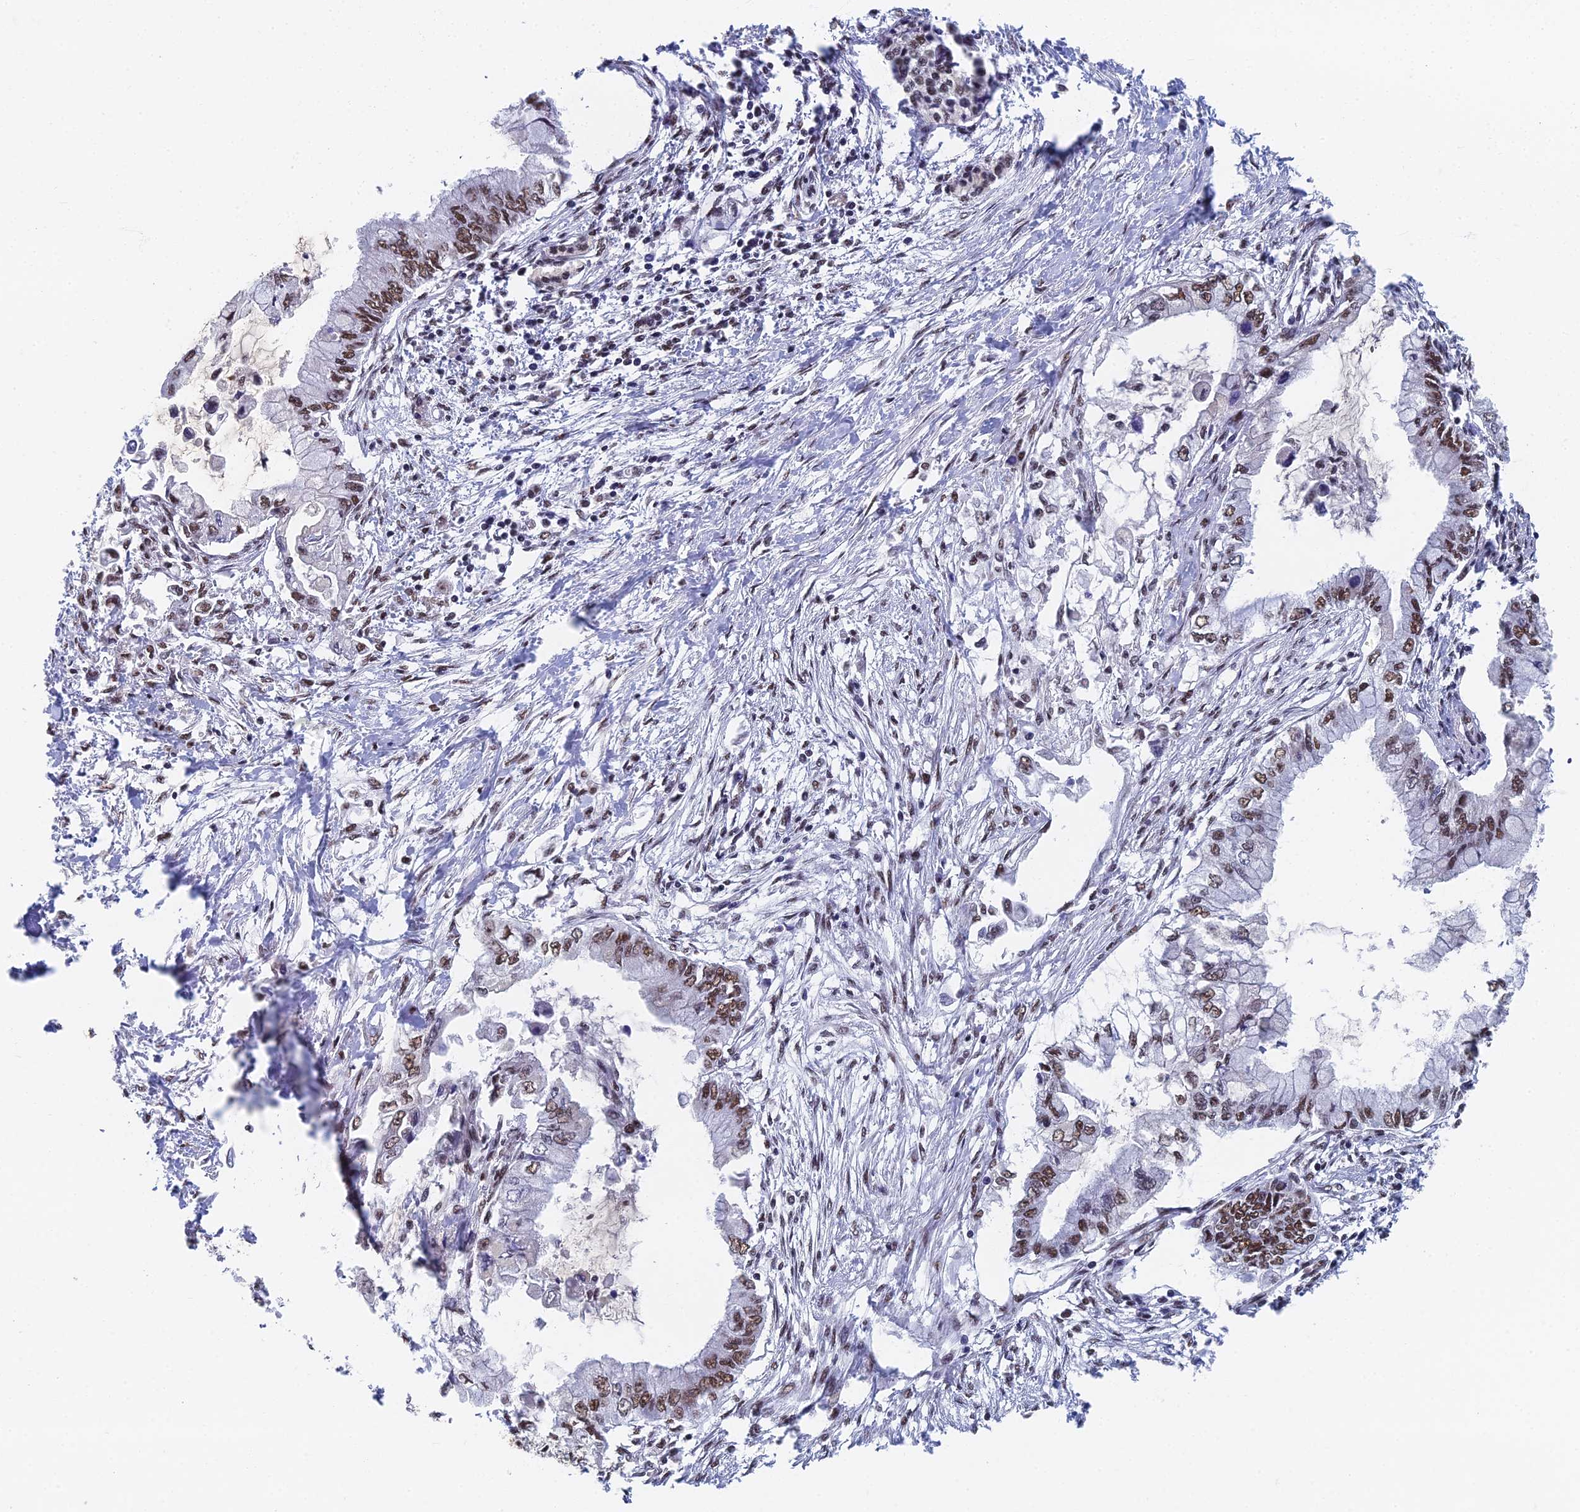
{"staining": {"intensity": "moderate", "quantity": ">75%", "location": "nuclear"}, "tissue": "pancreatic cancer", "cell_type": "Tumor cells", "image_type": "cancer", "snomed": [{"axis": "morphology", "description": "Adenocarcinoma, NOS"}, {"axis": "topography", "description": "Pancreas"}], "caption": "A histopathology image of pancreatic cancer (adenocarcinoma) stained for a protein exhibits moderate nuclear brown staining in tumor cells.", "gene": "TAF13", "patient": {"sex": "male", "age": 48}}